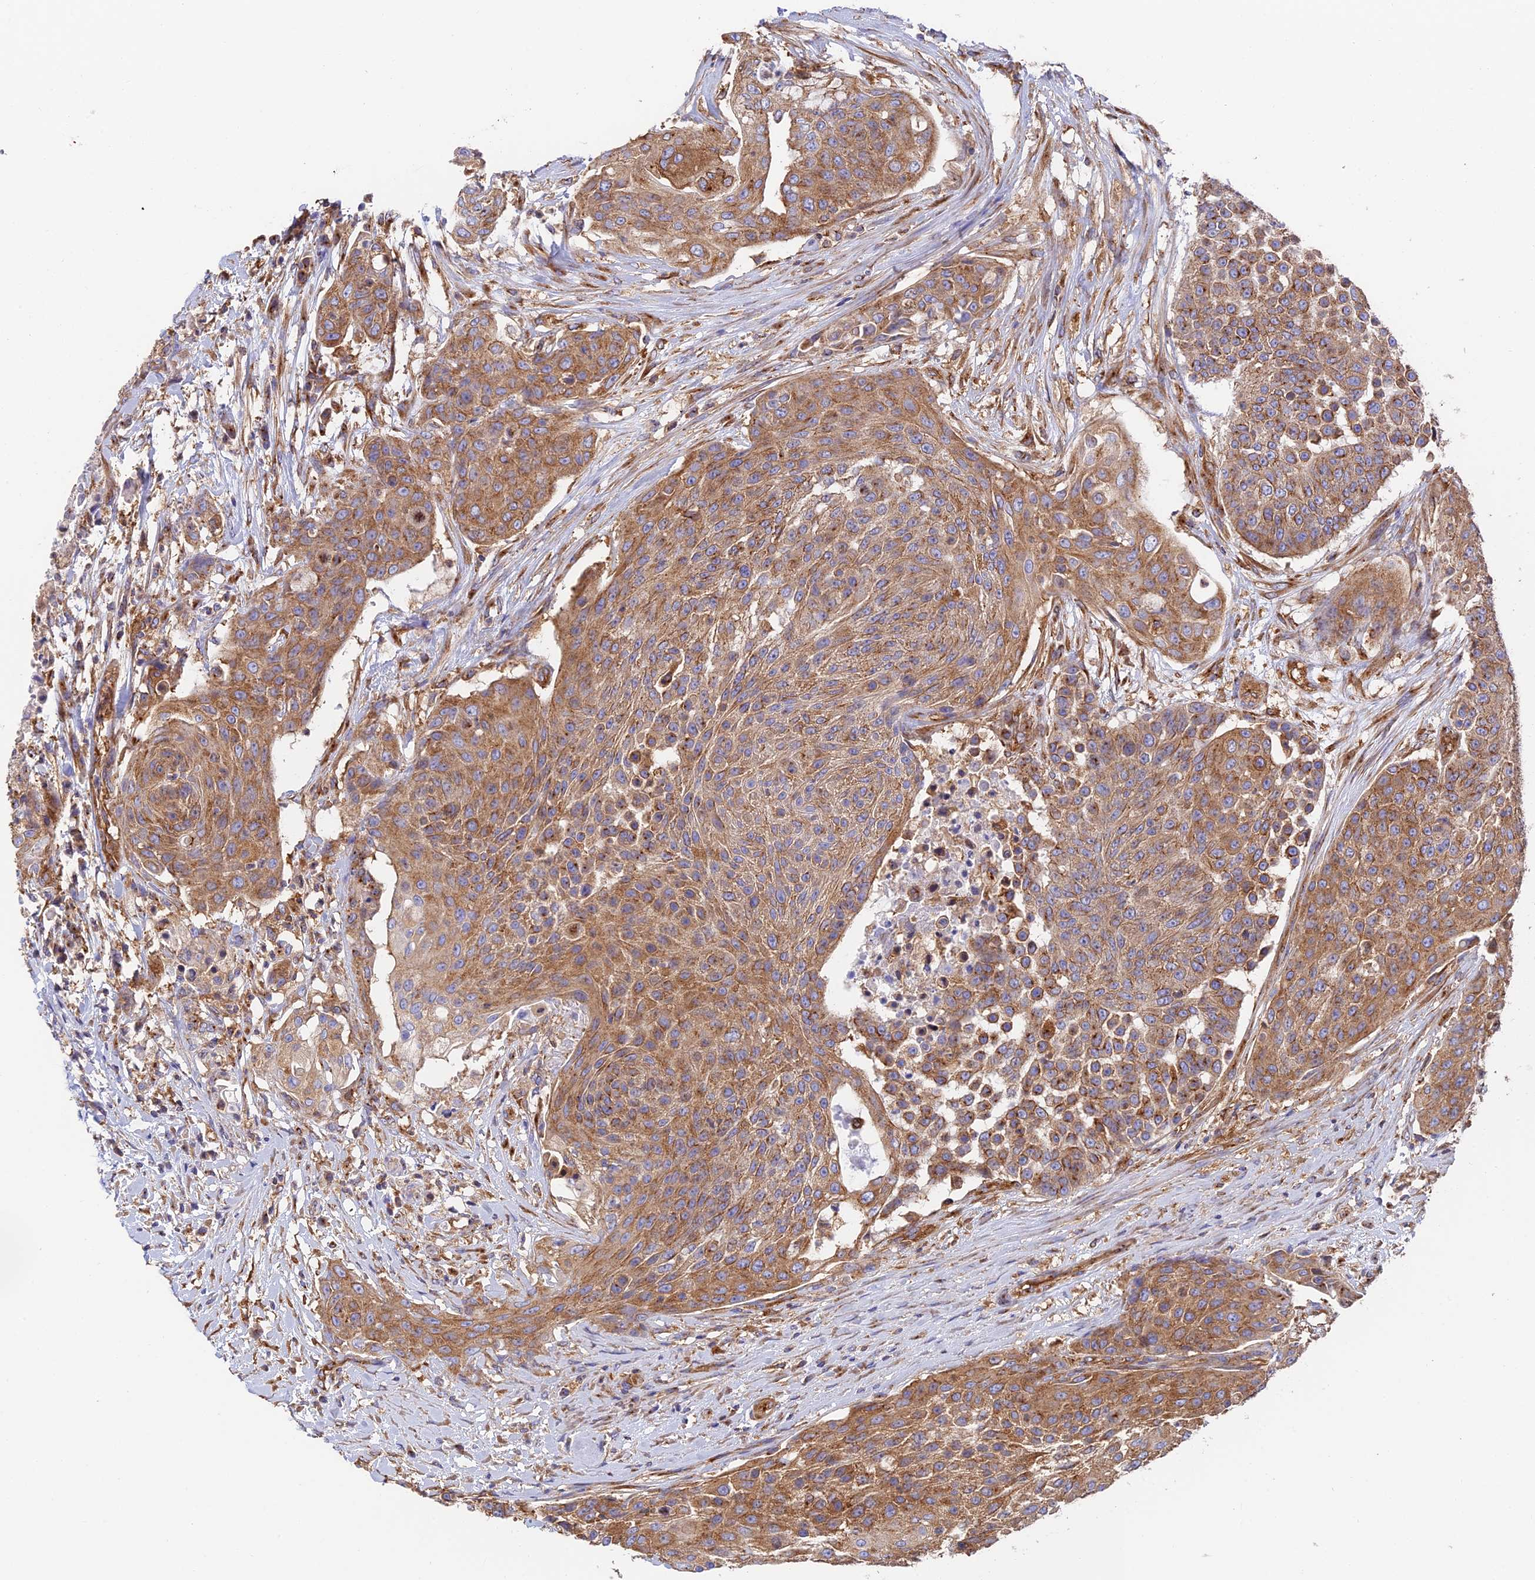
{"staining": {"intensity": "moderate", "quantity": ">75%", "location": "cytoplasmic/membranous"}, "tissue": "urothelial cancer", "cell_type": "Tumor cells", "image_type": "cancer", "snomed": [{"axis": "morphology", "description": "Urothelial carcinoma, High grade"}, {"axis": "topography", "description": "Urinary bladder"}], "caption": "Urothelial cancer stained with DAB immunohistochemistry exhibits medium levels of moderate cytoplasmic/membranous positivity in about >75% of tumor cells. (brown staining indicates protein expression, while blue staining denotes nuclei).", "gene": "DCTN2", "patient": {"sex": "female", "age": 63}}